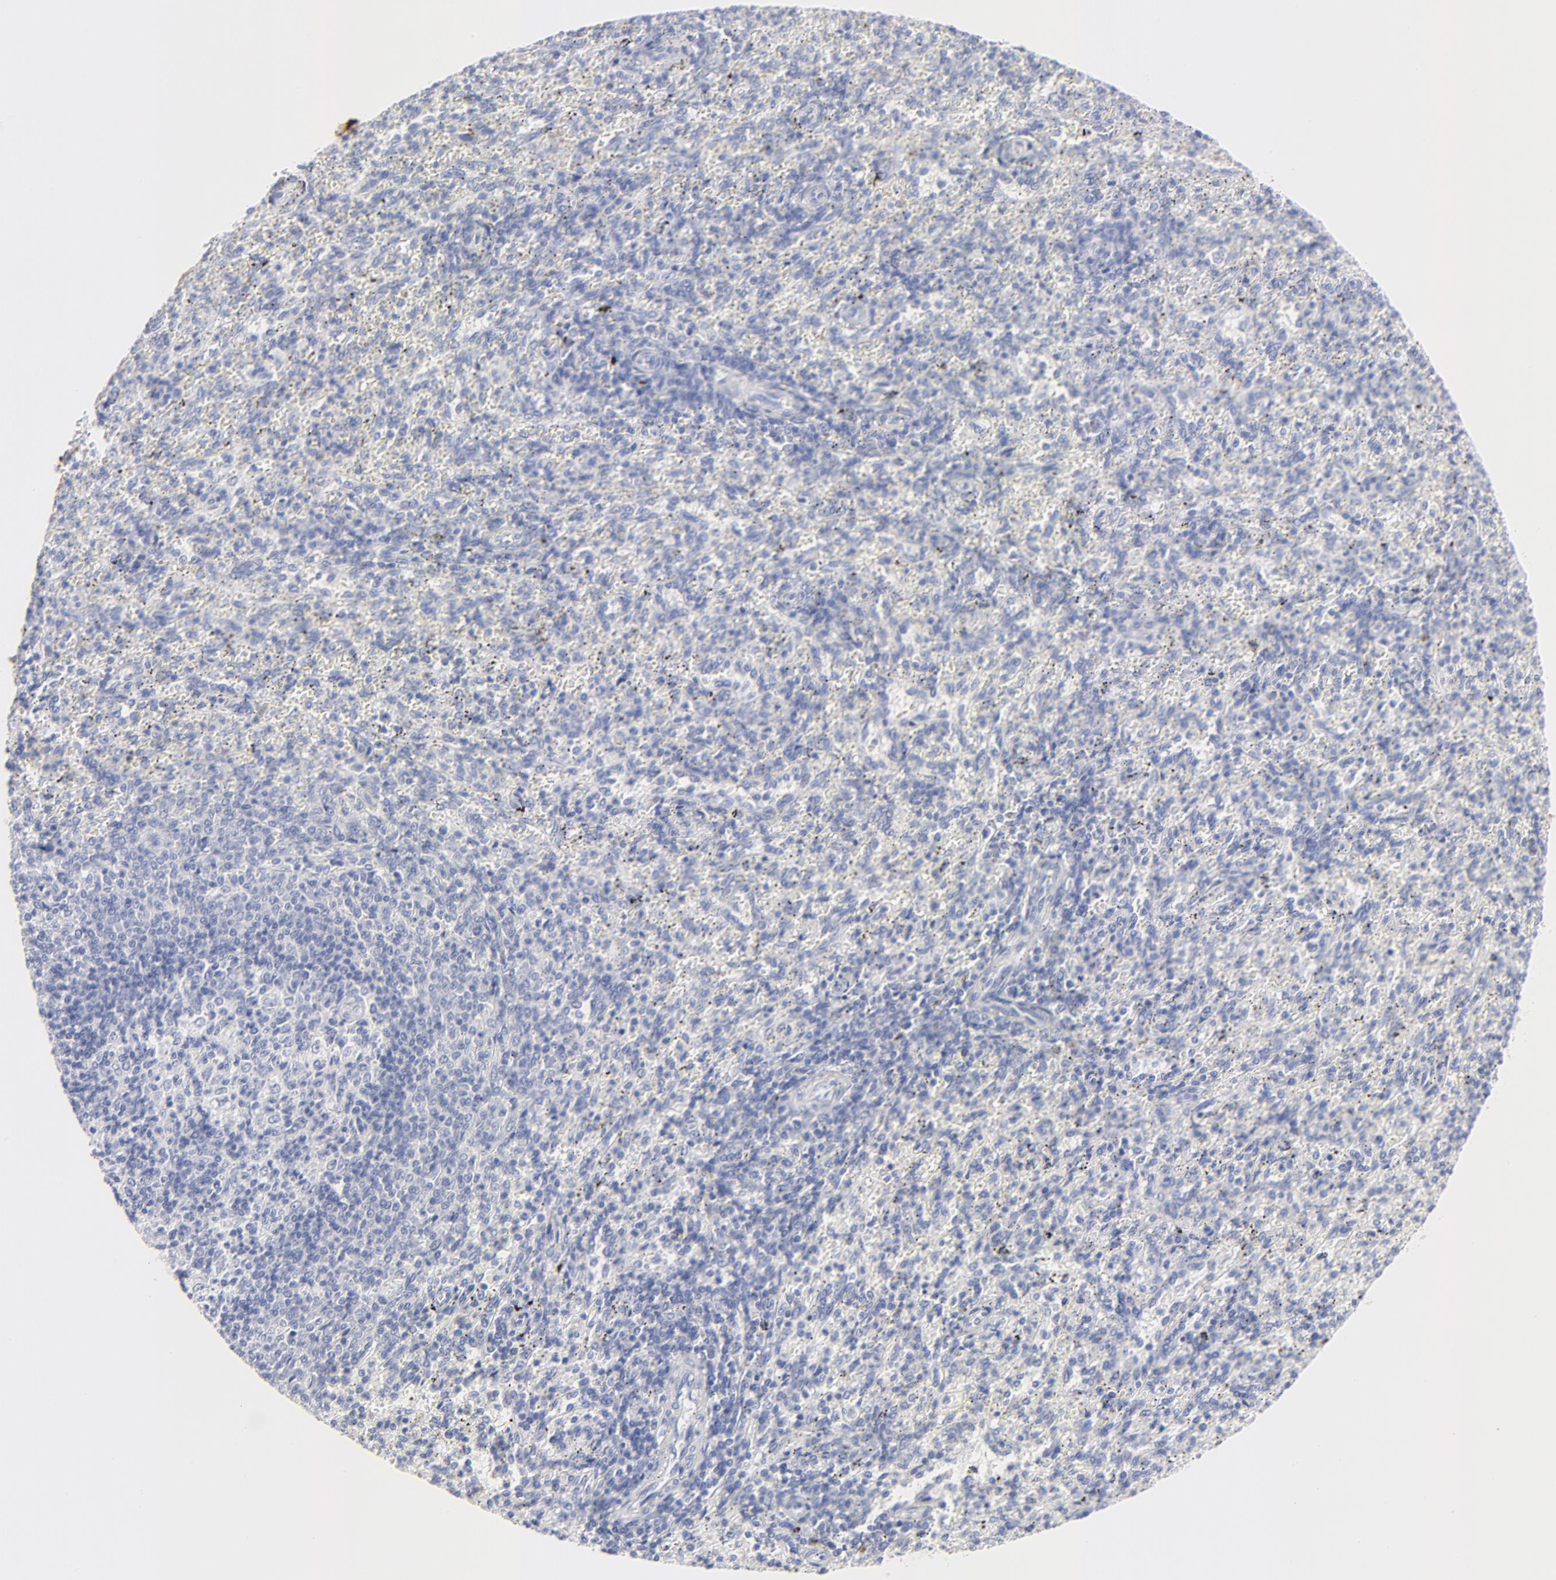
{"staining": {"intensity": "negative", "quantity": "none", "location": "none"}, "tissue": "spleen", "cell_type": "Cells in red pulp", "image_type": "normal", "snomed": [{"axis": "morphology", "description": "Normal tissue, NOS"}, {"axis": "topography", "description": "Spleen"}], "caption": "Immunohistochemical staining of normal human spleen displays no significant positivity in cells in red pulp. (DAB (3,3'-diaminobenzidine) immunohistochemistry (IHC) visualized using brightfield microscopy, high magnification).", "gene": "PSD3", "patient": {"sex": "female", "age": 10}}